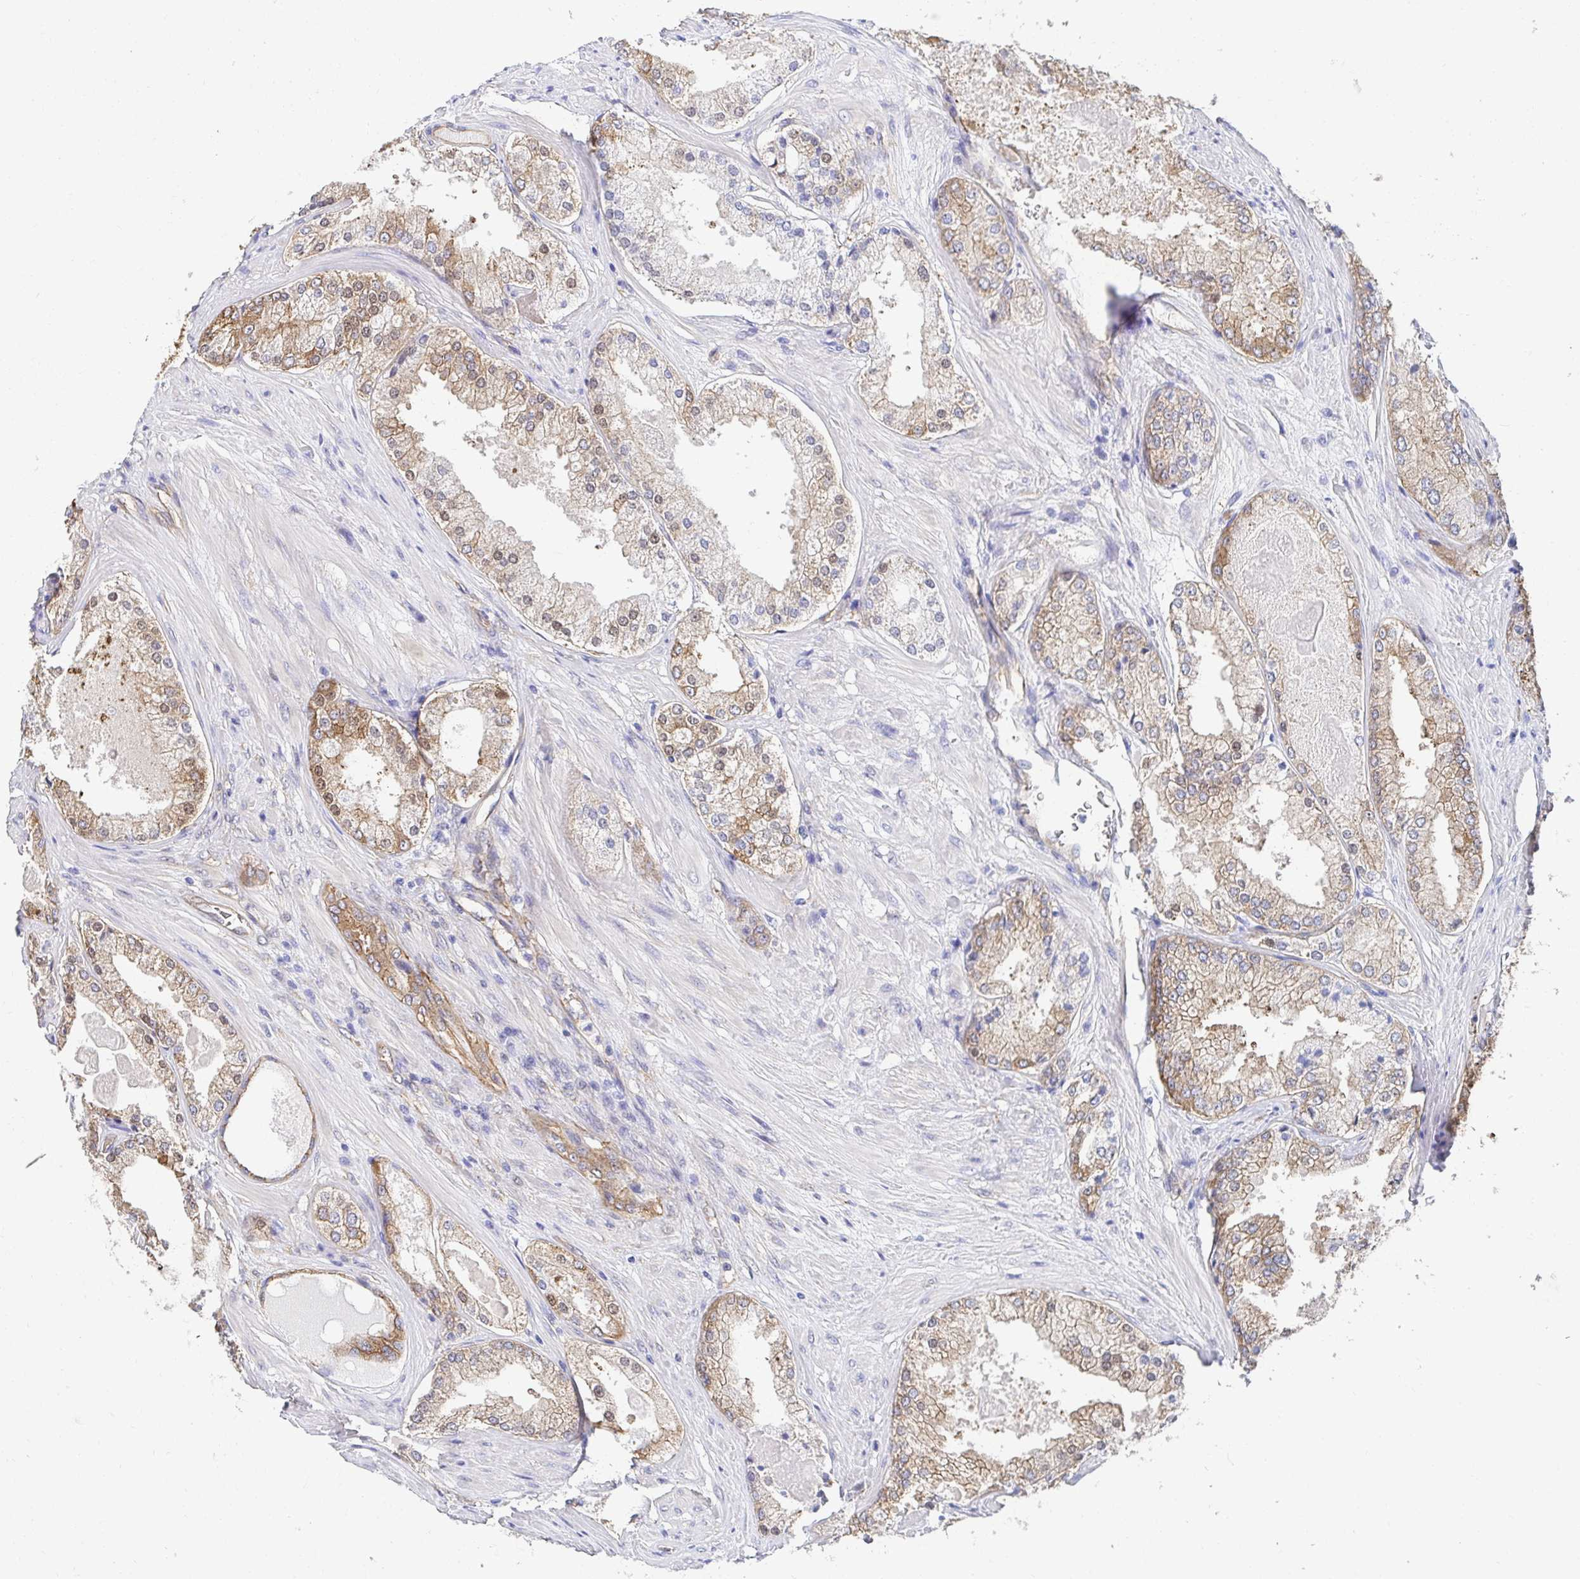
{"staining": {"intensity": "moderate", "quantity": "25%-75%", "location": "cytoplasmic/membranous"}, "tissue": "prostate cancer", "cell_type": "Tumor cells", "image_type": "cancer", "snomed": [{"axis": "morphology", "description": "Adenocarcinoma, Low grade"}, {"axis": "topography", "description": "Prostate"}], "caption": "Immunohistochemical staining of human prostate adenocarcinoma (low-grade) exhibits medium levels of moderate cytoplasmic/membranous protein expression in about 25%-75% of tumor cells.", "gene": "CTTN", "patient": {"sex": "male", "age": 68}}